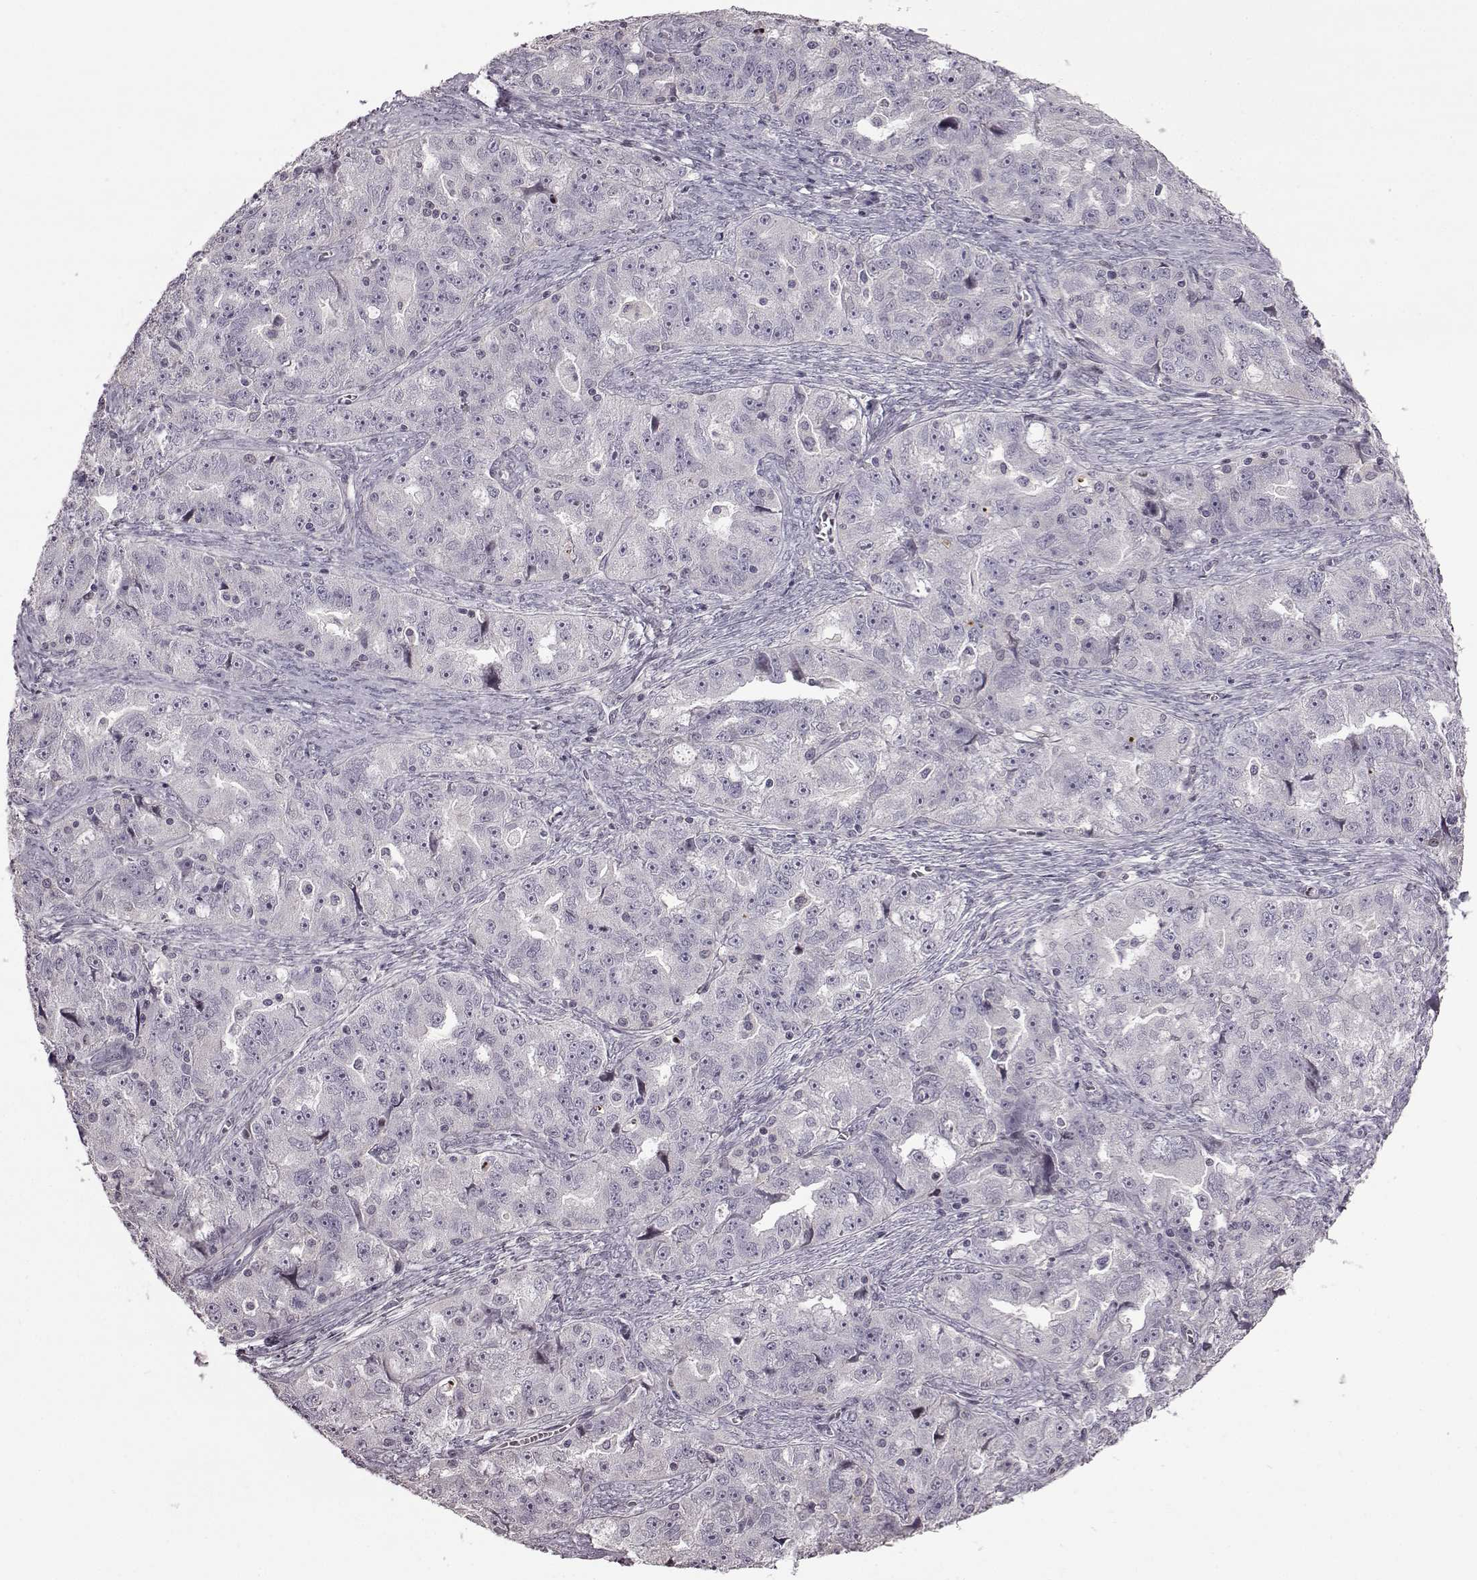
{"staining": {"intensity": "negative", "quantity": "none", "location": "none"}, "tissue": "ovarian cancer", "cell_type": "Tumor cells", "image_type": "cancer", "snomed": [{"axis": "morphology", "description": "Cystadenocarcinoma, serous, NOS"}, {"axis": "topography", "description": "Ovary"}], "caption": "This is a image of immunohistochemistry staining of ovarian serous cystadenocarcinoma, which shows no staining in tumor cells. Brightfield microscopy of IHC stained with DAB (3,3'-diaminobenzidine) (brown) and hematoxylin (blue), captured at high magnification.", "gene": "GAL", "patient": {"sex": "female", "age": 51}}